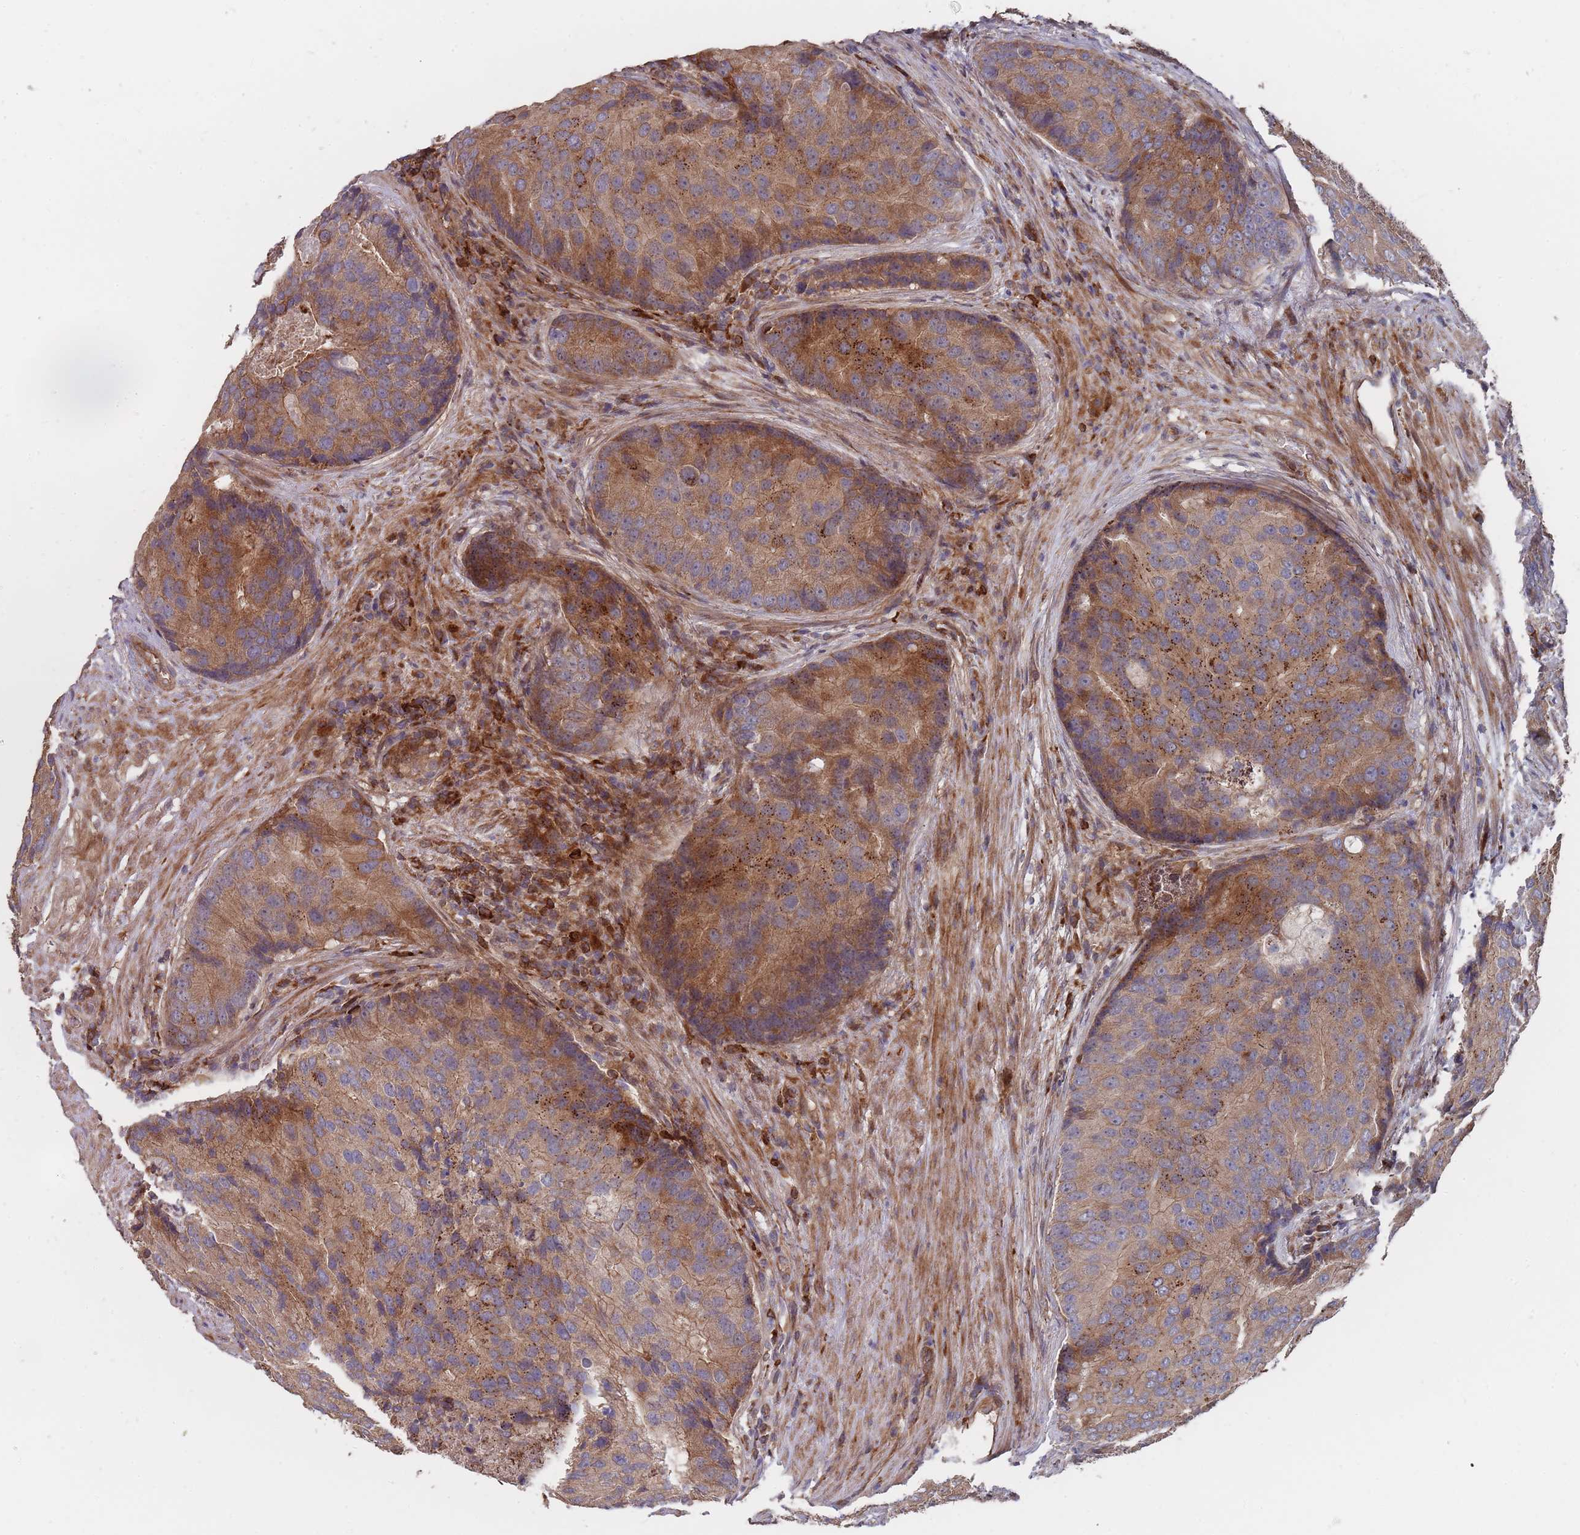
{"staining": {"intensity": "moderate", "quantity": ">75%", "location": "cytoplasmic/membranous"}, "tissue": "prostate cancer", "cell_type": "Tumor cells", "image_type": "cancer", "snomed": [{"axis": "morphology", "description": "Adenocarcinoma, High grade"}, {"axis": "topography", "description": "Prostate"}], "caption": "DAB (3,3'-diaminobenzidine) immunohistochemical staining of human prostate high-grade adenocarcinoma displays moderate cytoplasmic/membranous protein expression in approximately >75% of tumor cells.", "gene": "THSD7B", "patient": {"sex": "male", "age": 62}}